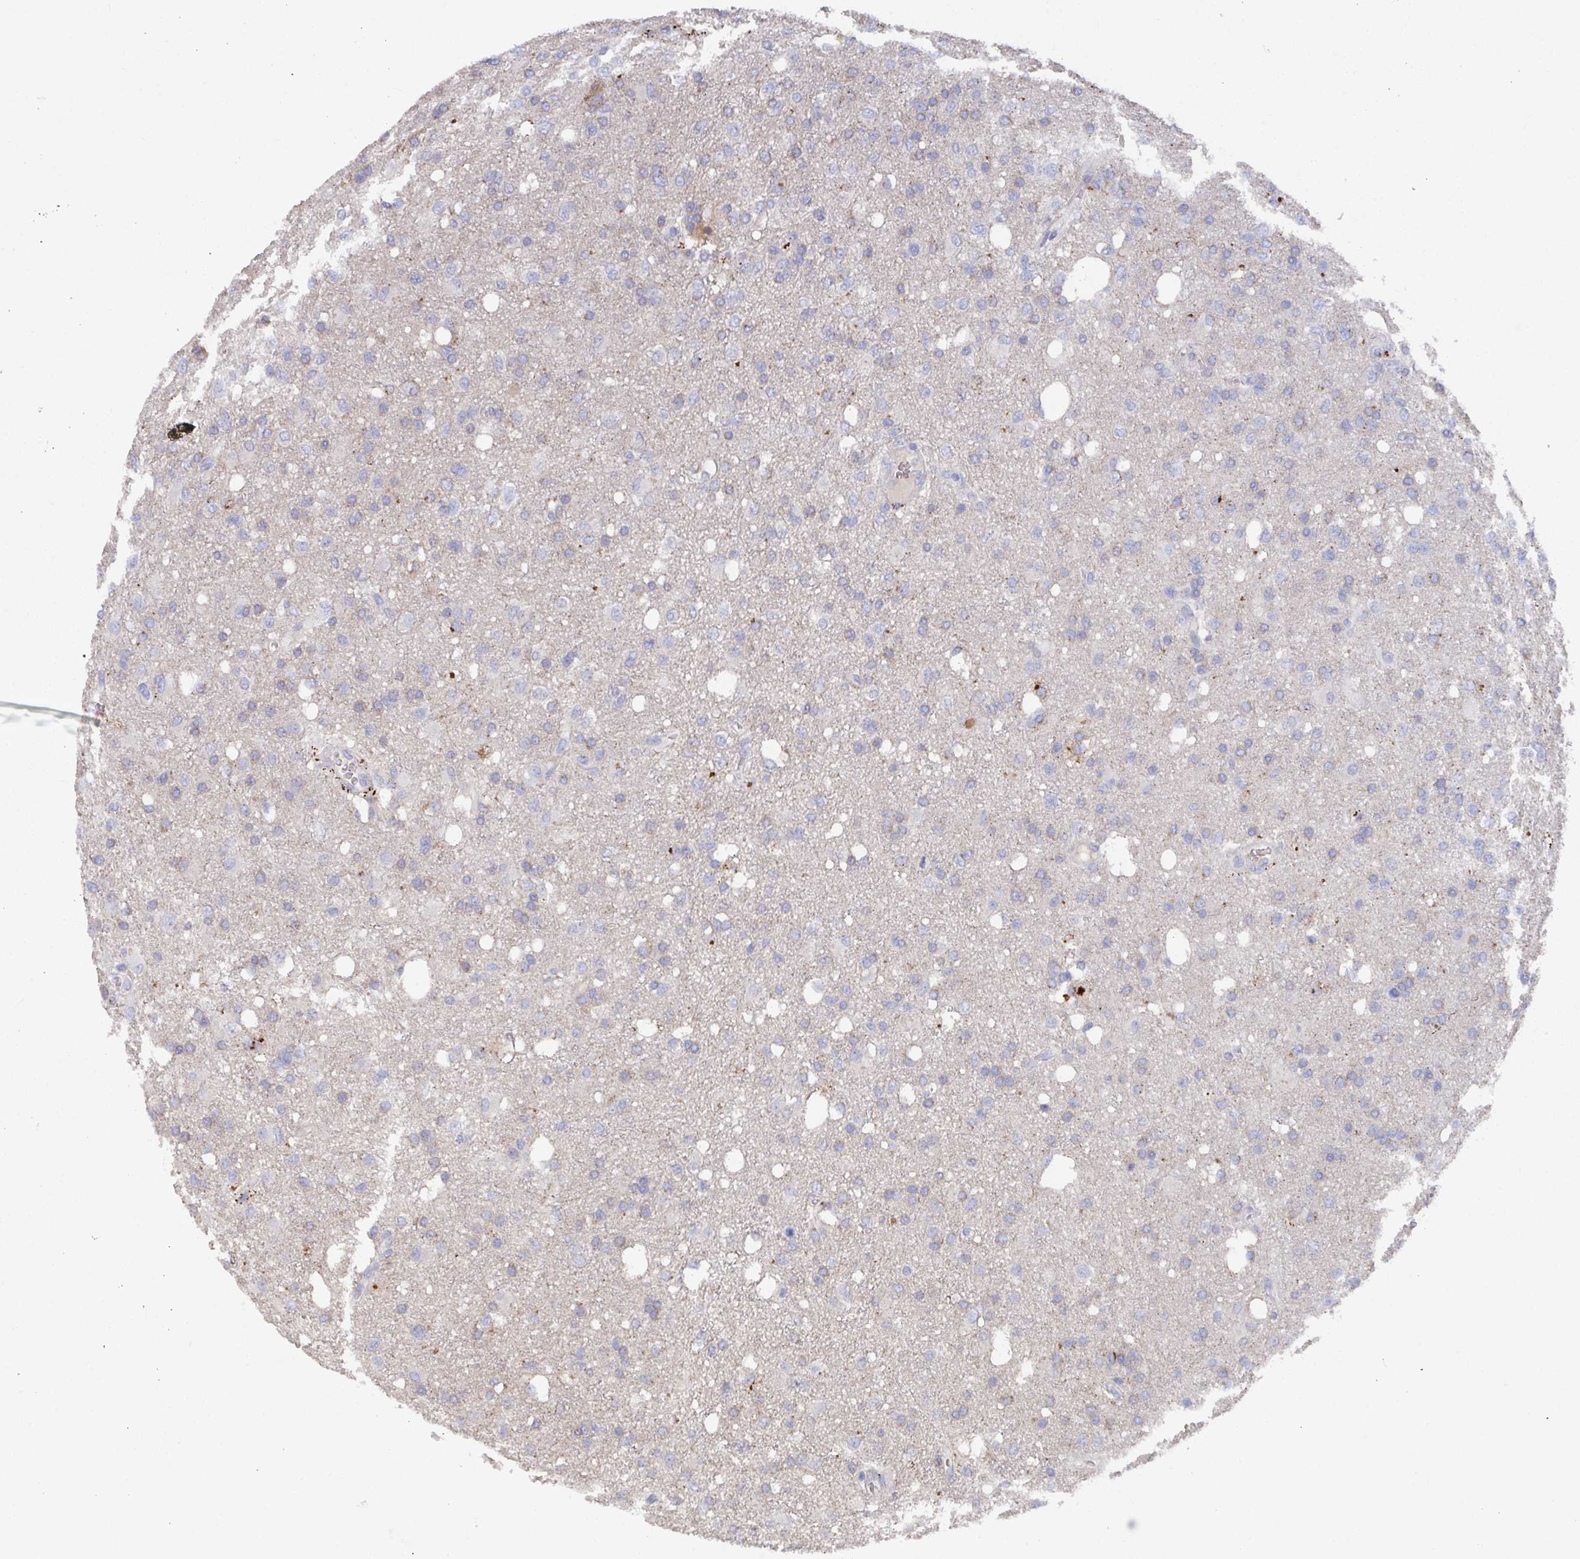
{"staining": {"intensity": "negative", "quantity": "none", "location": "none"}, "tissue": "glioma", "cell_type": "Tumor cells", "image_type": "cancer", "snomed": [{"axis": "morphology", "description": "Glioma, malignant, Low grade"}, {"axis": "topography", "description": "Brain"}], "caption": "The image displays no significant staining in tumor cells of glioma. (DAB (3,3'-diaminobenzidine) immunohistochemistry visualized using brightfield microscopy, high magnification).", "gene": "KCNK5", "patient": {"sex": "female", "age": 58}}